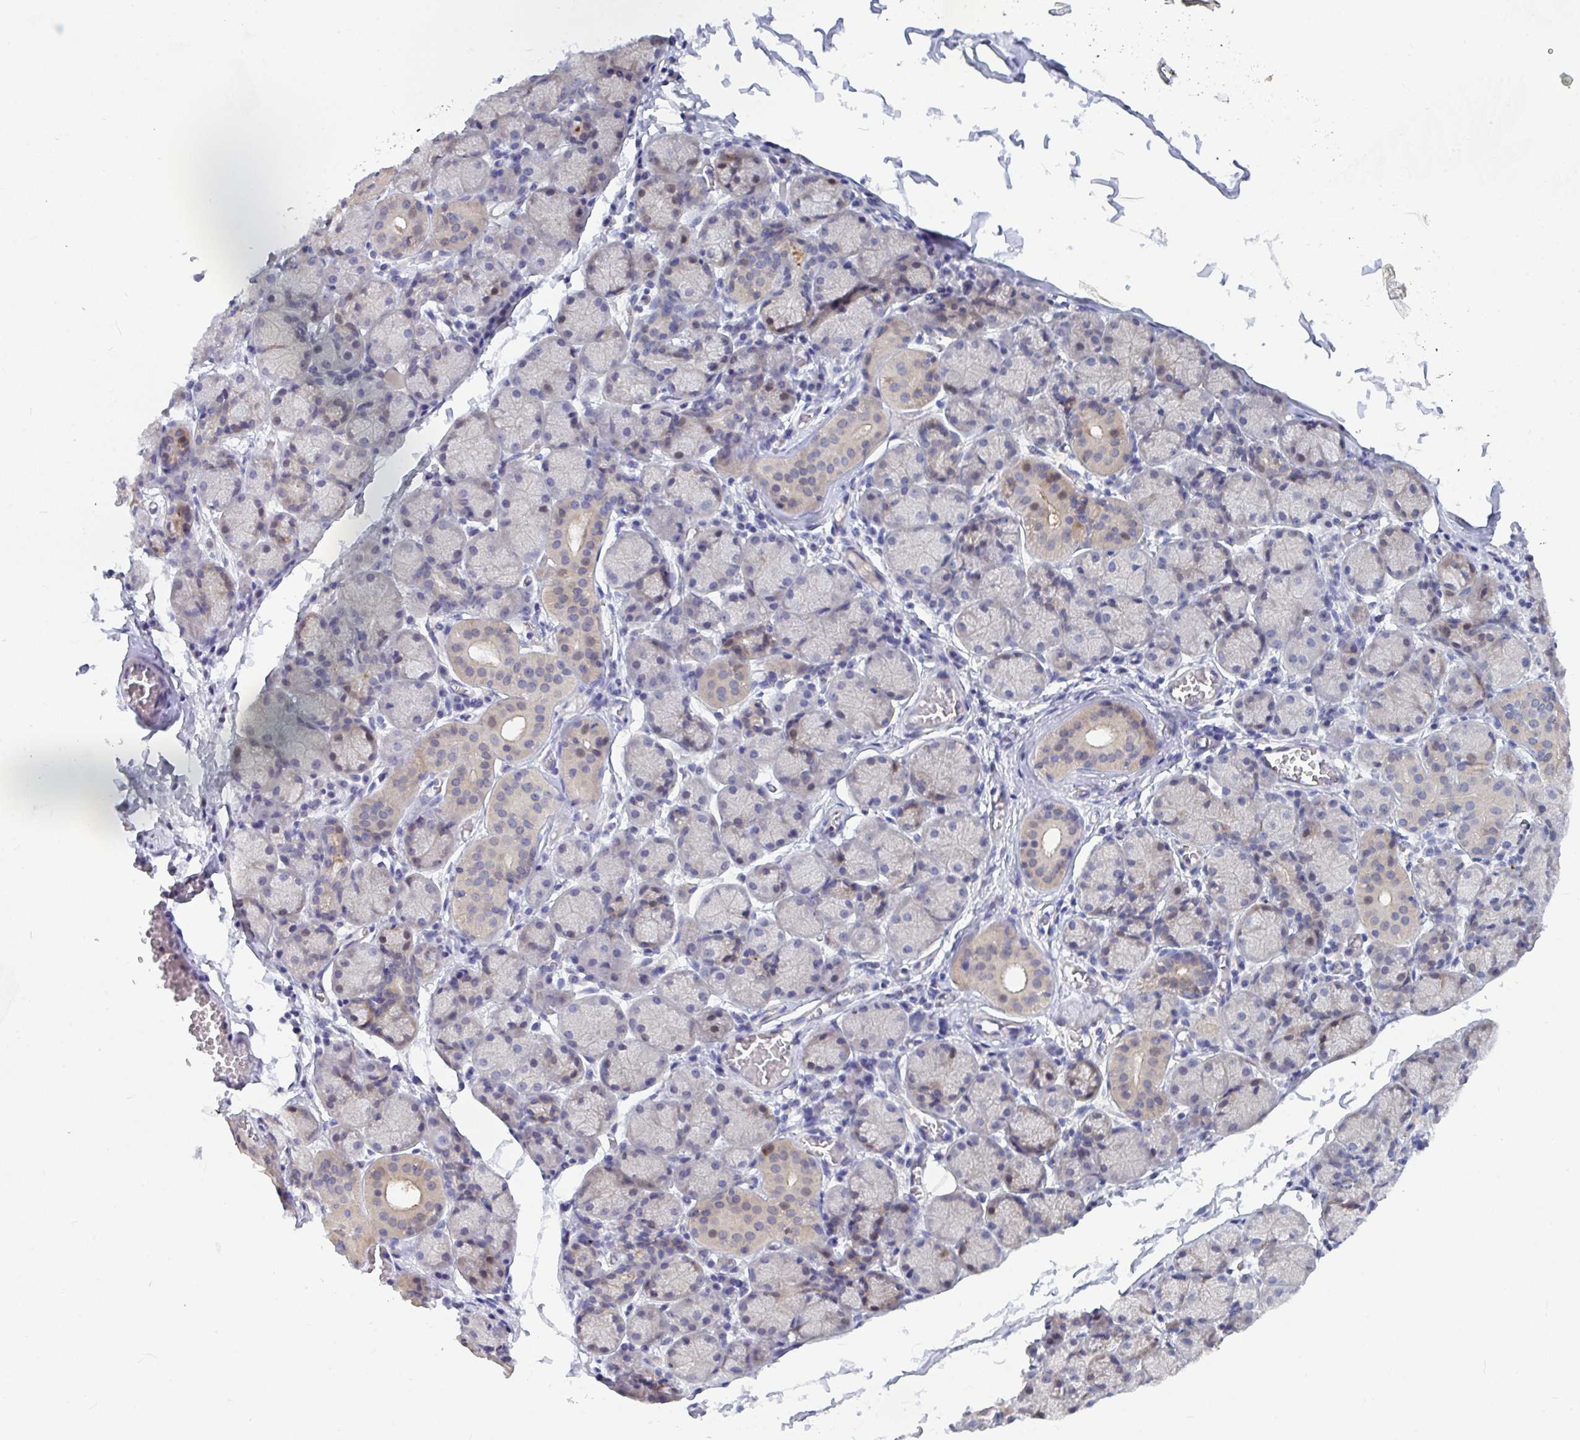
{"staining": {"intensity": "moderate", "quantity": "<25%", "location": "nuclear"}, "tissue": "salivary gland", "cell_type": "Glandular cells", "image_type": "normal", "snomed": [{"axis": "morphology", "description": "Normal tissue, NOS"}, {"axis": "topography", "description": "Salivary gland"}], "caption": "High-magnification brightfield microscopy of normal salivary gland stained with DAB (brown) and counterstained with hematoxylin (blue). glandular cells exhibit moderate nuclear positivity is present in approximately<25% of cells. (DAB IHC, brown staining for protein, blue staining for nuclei).", "gene": "P2RX3", "patient": {"sex": "female", "age": 24}}